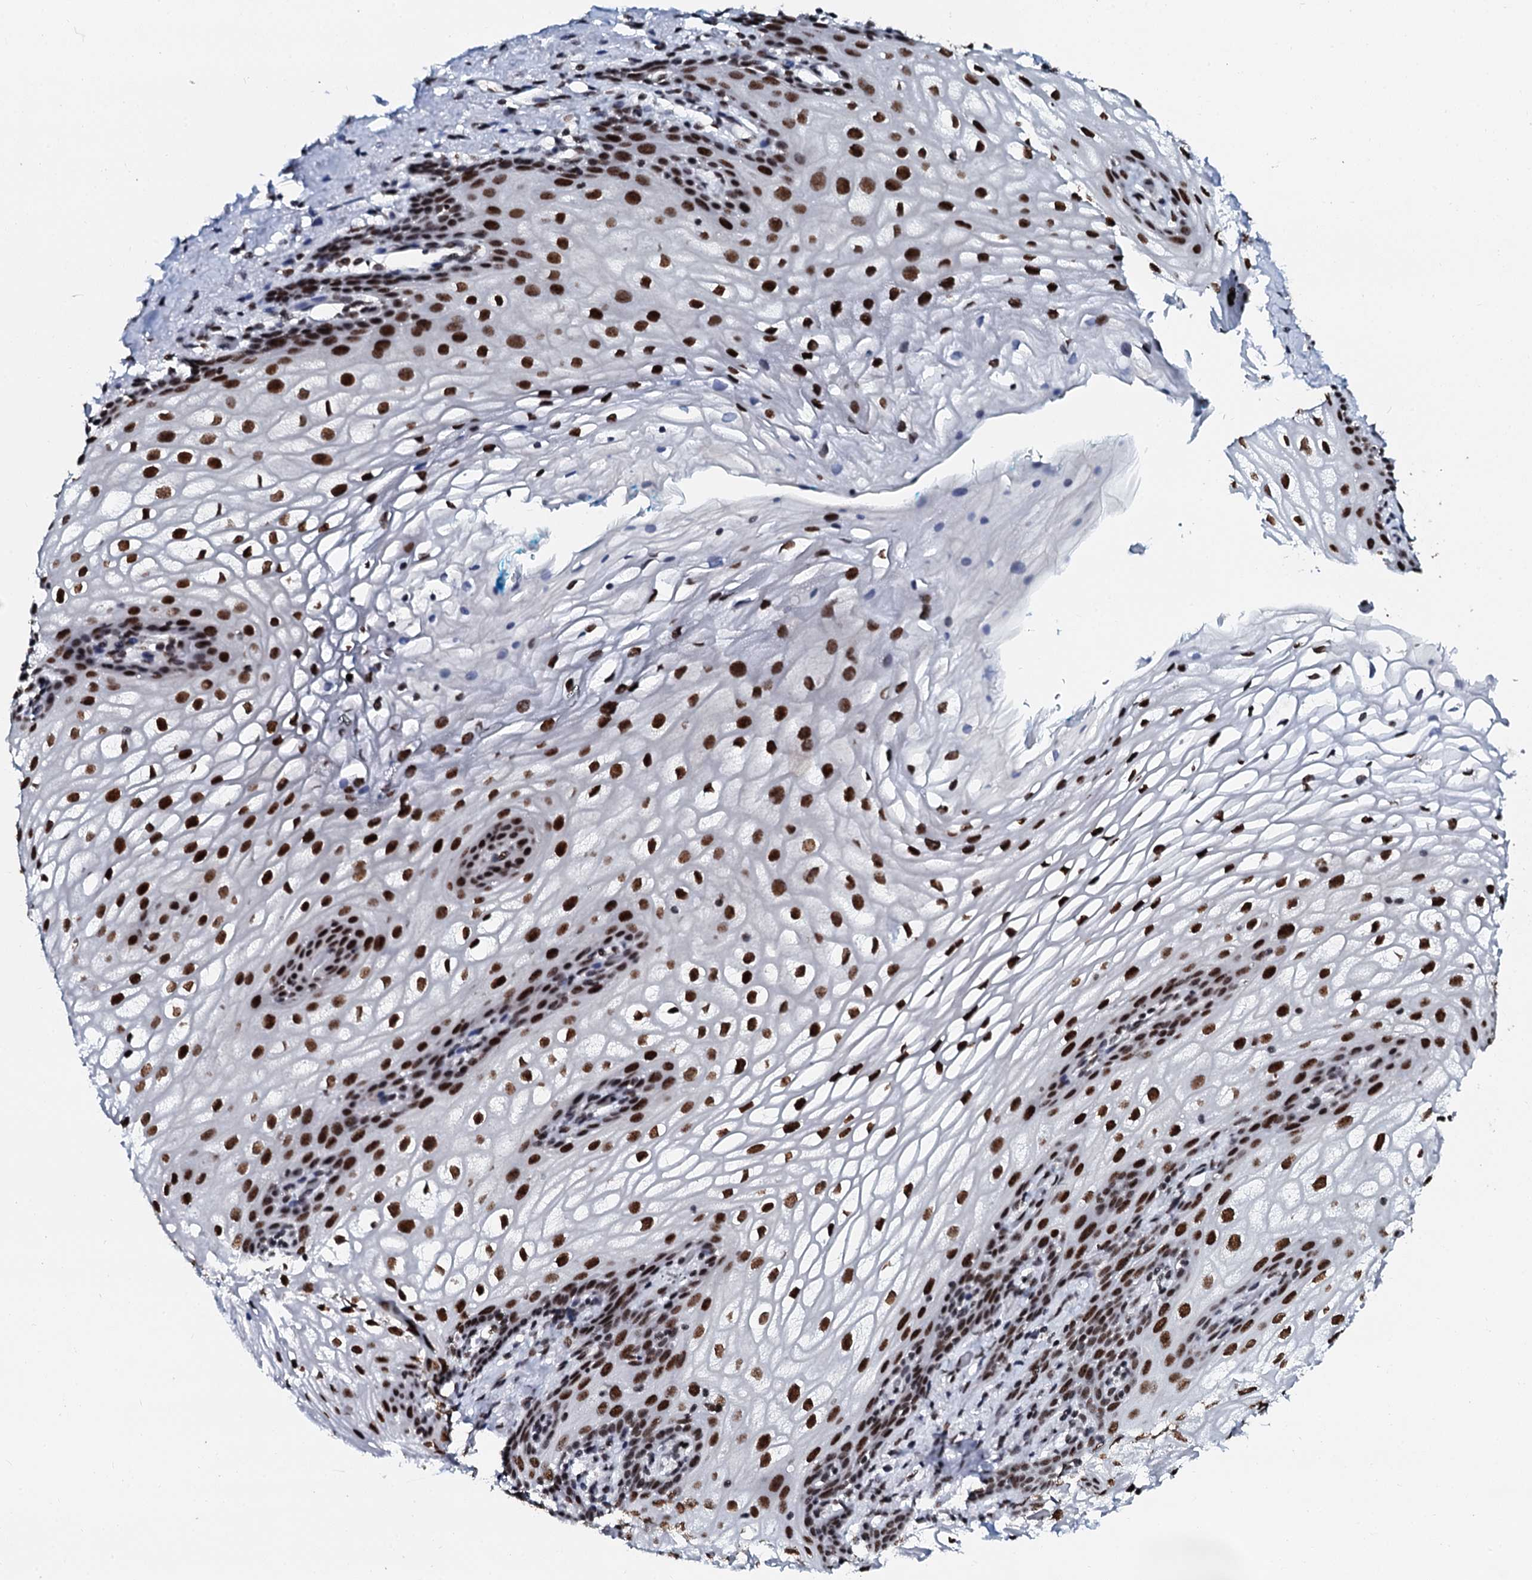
{"staining": {"intensity": "strong", "quantity": ">75%", "location": "nuclear"}, "tissue": "vagina", "cell_type": "Squamous epithelial cells", "image_type": "normal", "snomed": [{"axis": "morphology", "description": "Normal tissue, NOS"}, {"axis": "topography", "description": "Vagina"}, {"axis": "topography", "description": "Peripheral nerve tissue"}], "caption": "The photomicrograph reveals staining of unremarkable vagina, revealing strong nuclear protein positivity (brown color) within squamous epithelial cells.", "gene": "SLTM", "patient": {"sex": "female", "age": 71}}